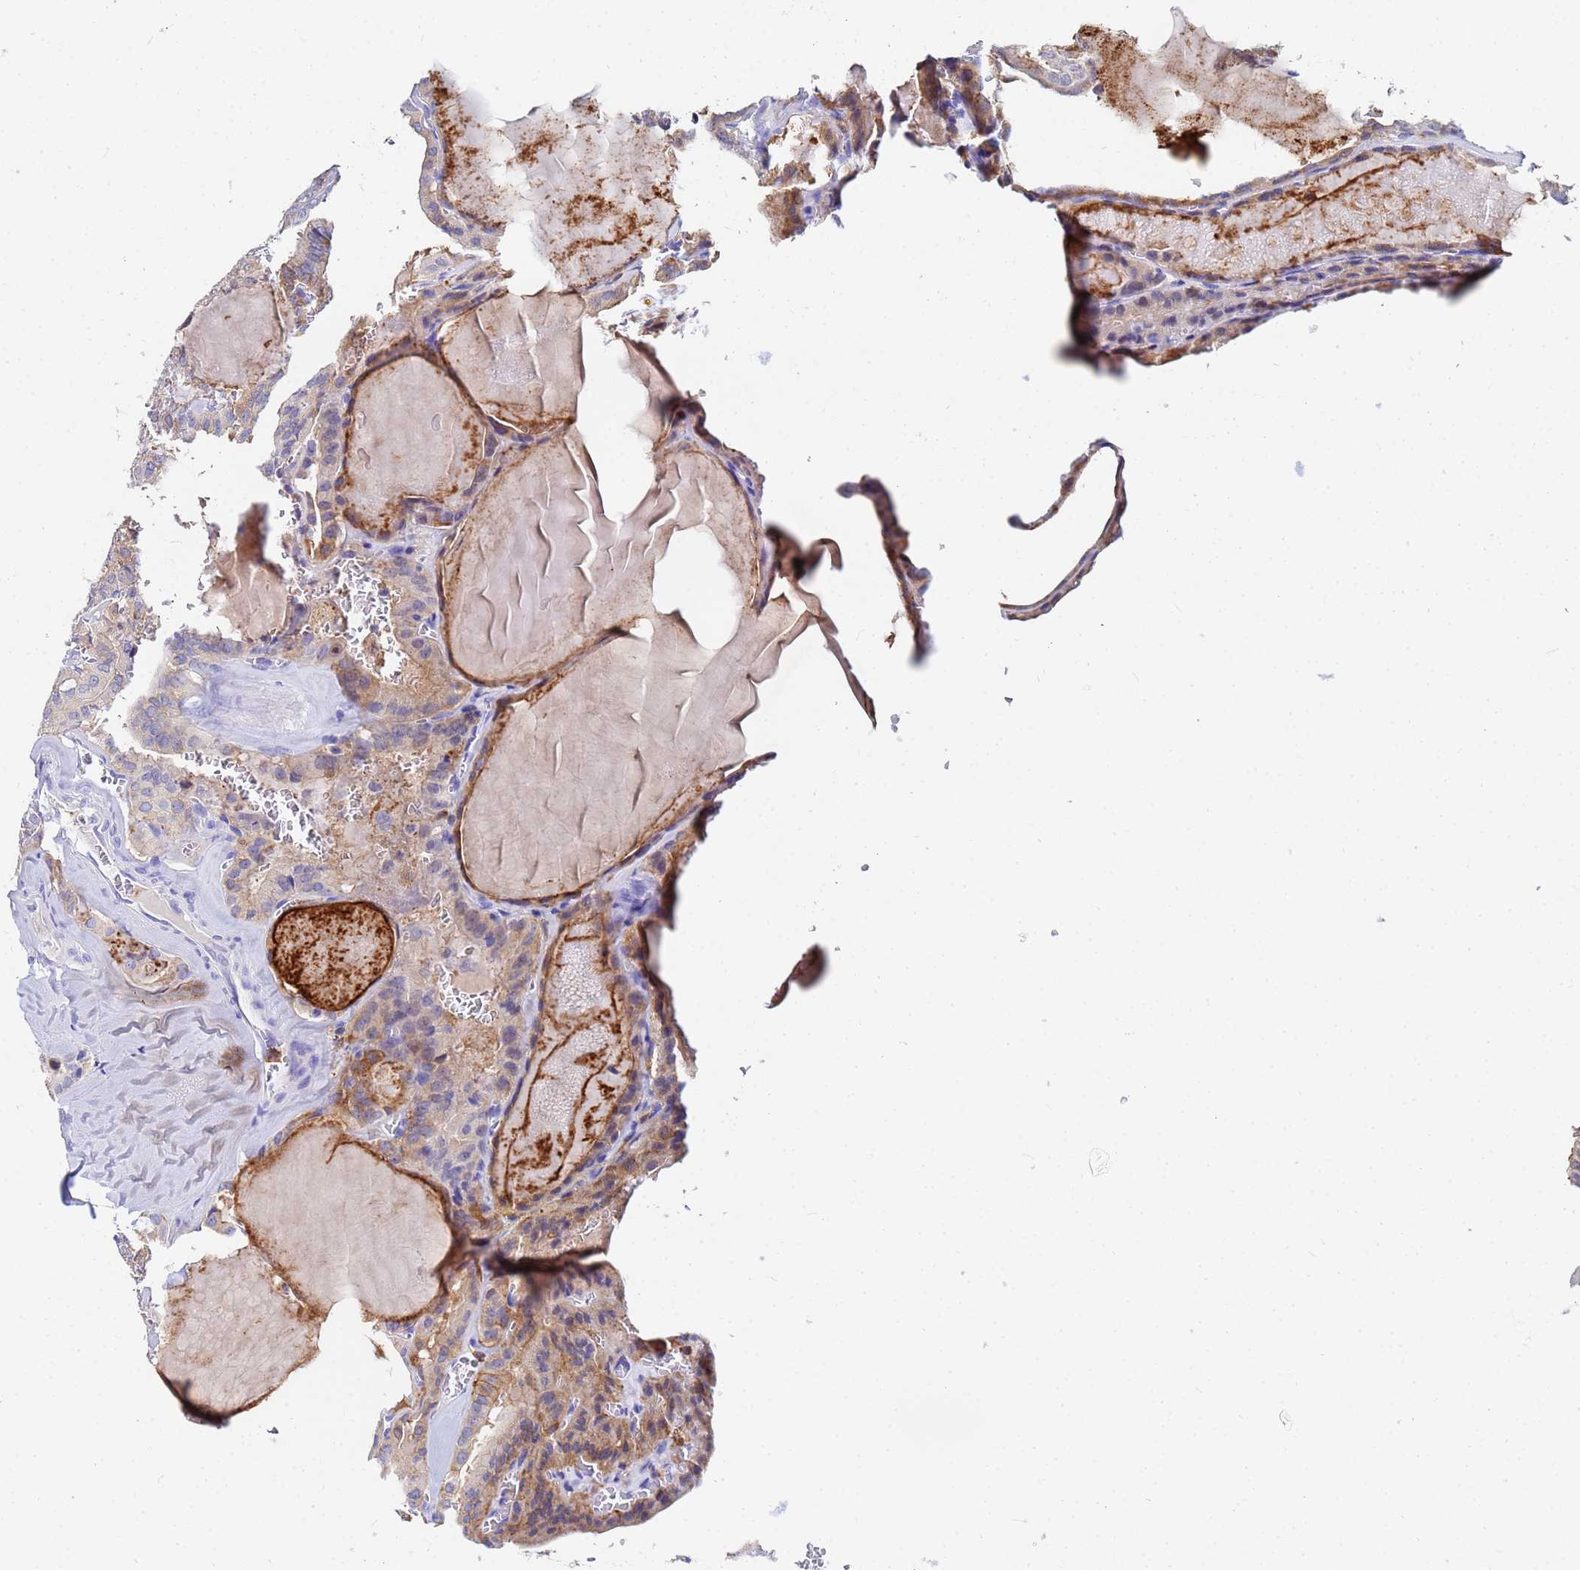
{"staining": {"intensity": "moderate", "quantity": ">75%", "location": "cytoplasmic/membranous"}, "tissue": "thyroid cancer", "cell_type": "Tumor cells", "image_type": "cancer", "snomed": [{"axis": "morphology", "description": "Papillary adenocarcinoma, NOS"}, {"axis": "topography", "description": "Thyroid gland"}], "caption": "Immunohistochemical staining of papillary adenocarcinoma (thyroid) demonstrates medium levels of moderate cytoplasmic/membranous positivity in about >75% of tumor cells.", "gene": "BASP1", "patient": {"sex": "male", "age": 52}}